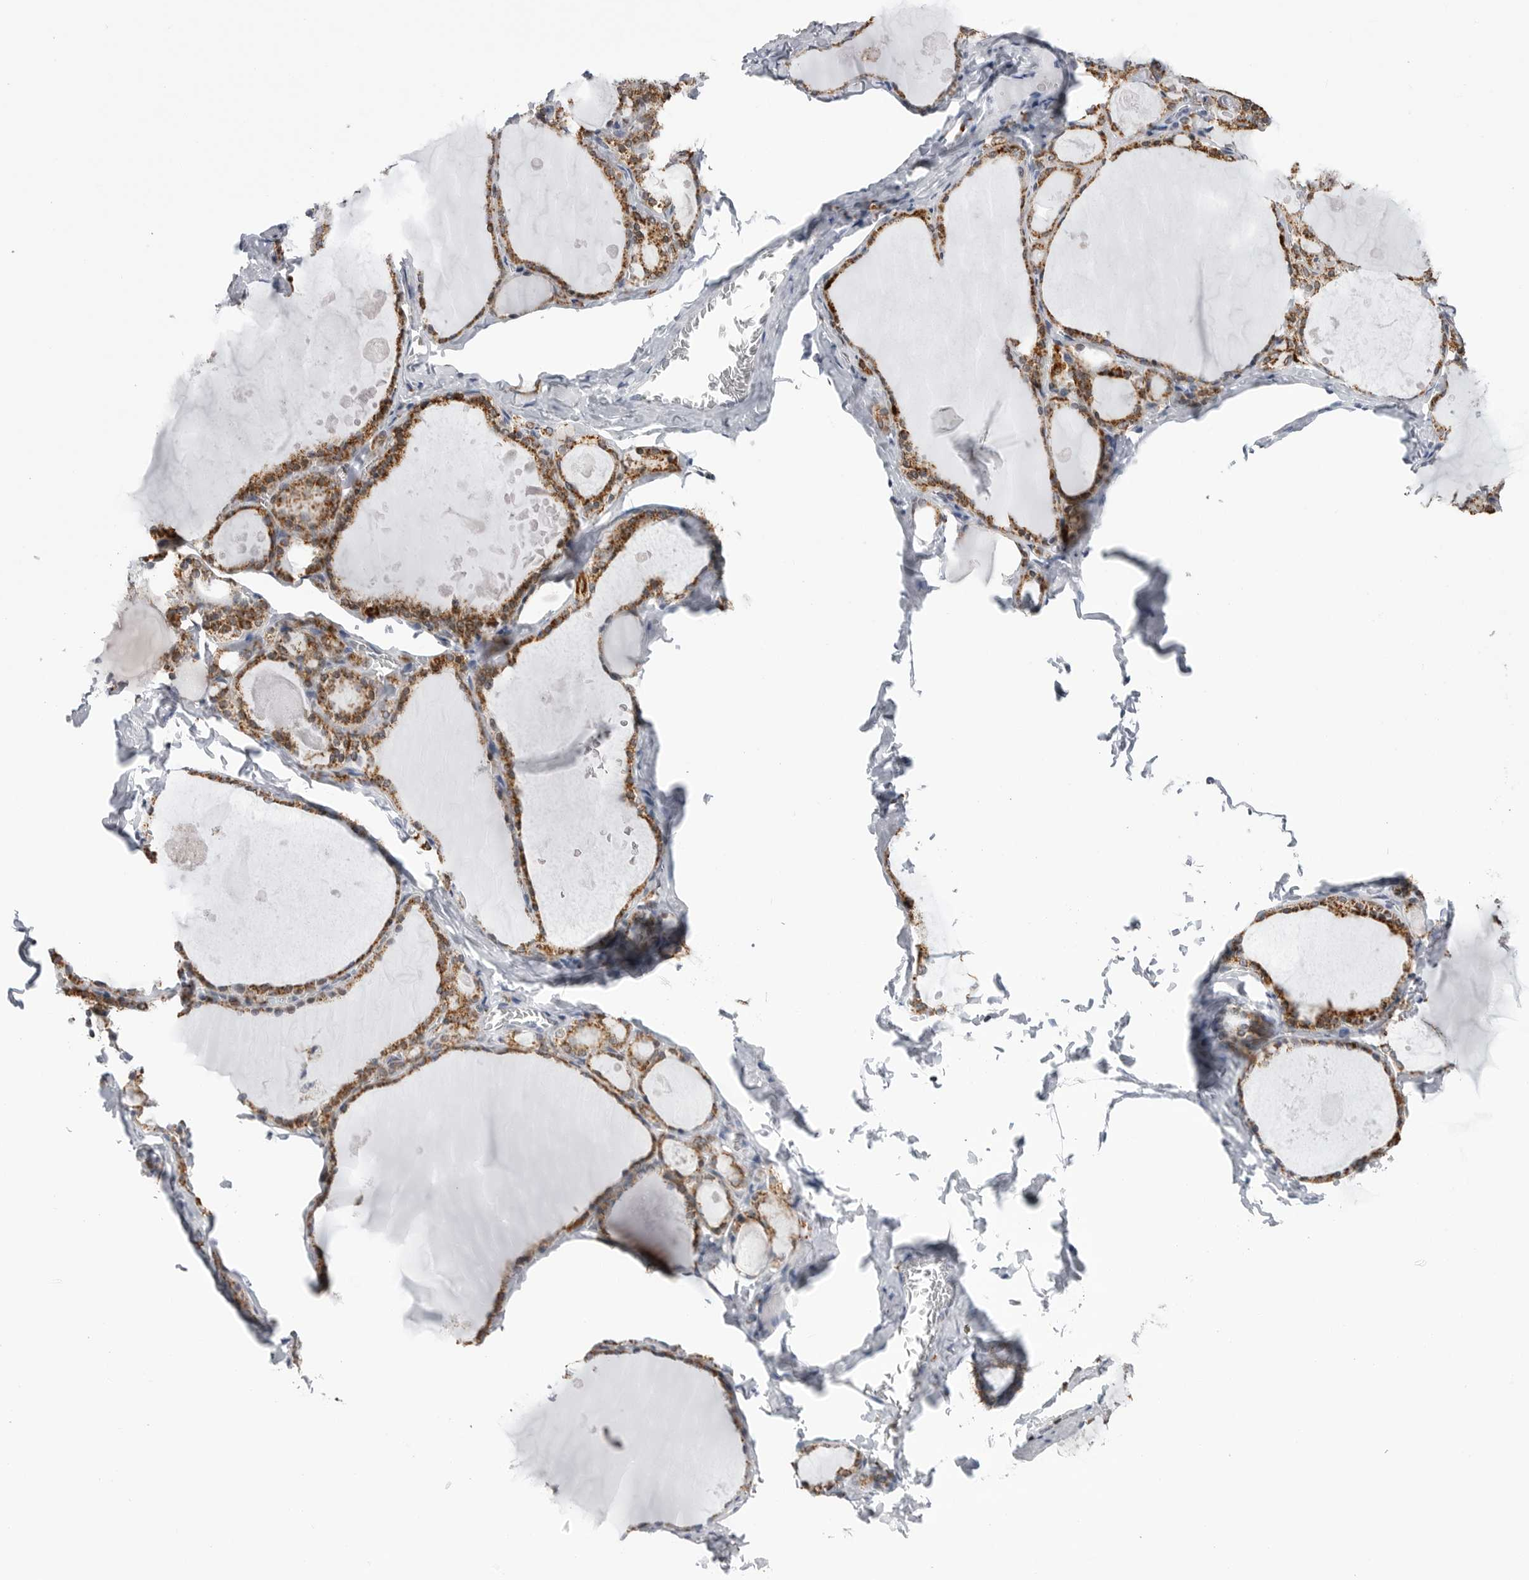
{"staining": {"intensity": "moderate", "quantity": ">75%", "location": "cytoplasmic/membranous"}, "tissue": "thyroid gland", "cell_type": "Glandular cells", "image_type": "normal", "snomed": [{"axis": "morphology", "description": "Normal tissue, NOS"}, {"axis": "topography", "description": "Thyroid gland"}], "caption": "Thyroid gland stained with a protein marker demonstrates moderate staining in glandular cells.", "gene": "COX5A", "patient": {"sex": "male", "age": 56}}